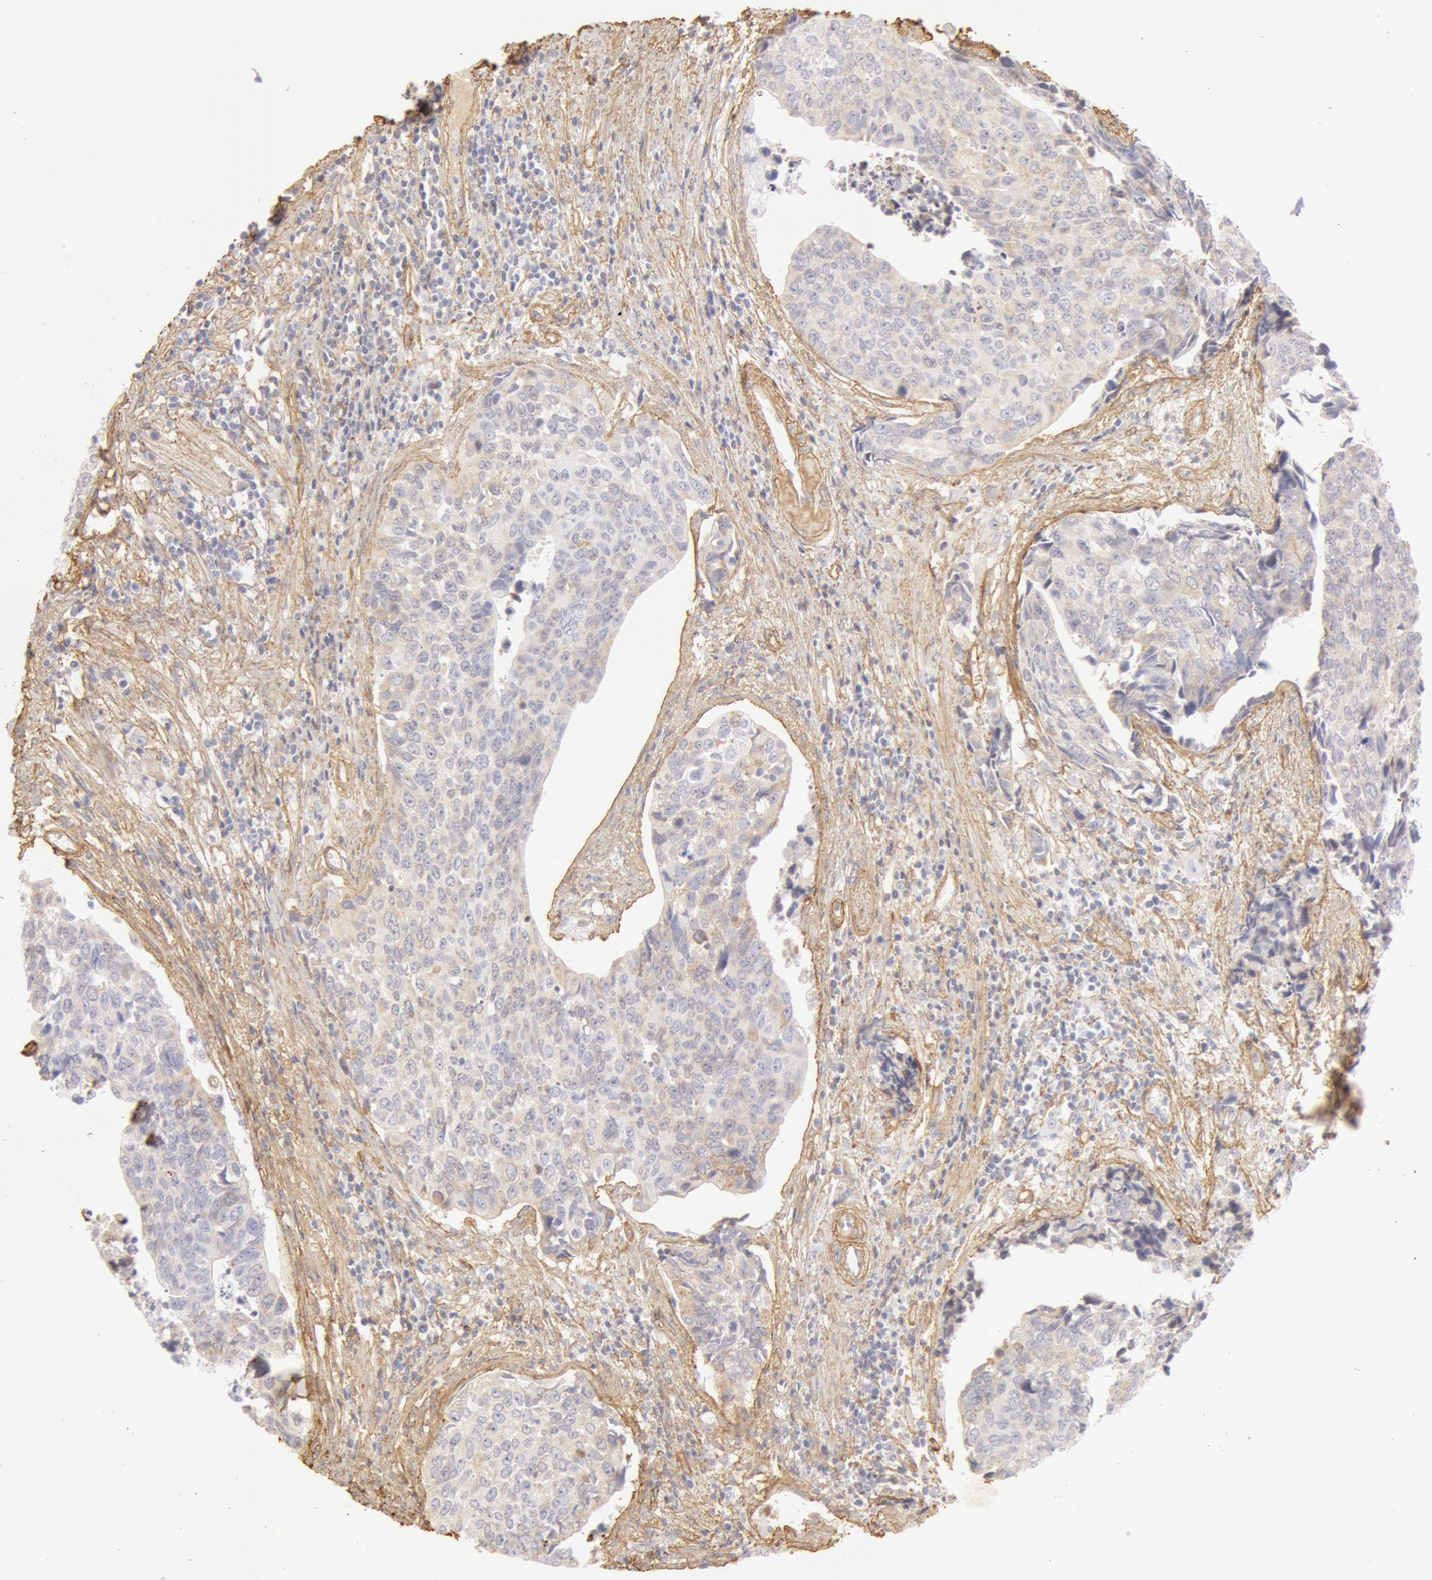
{"staining": {"intensity": "negative", "quantity": "none", "location": "none"}, "tissue": "urothelial cancer", "cell_type": "Tumor cells", "image_type": "cancer", "snomed": [{"axis": "morphology", "description": "Urothelial carcinoma, High grade"}, {"axis": "topography", "description": "Urinary bladder"}], "caption": "Urothelial carcinoma (high-grade) stained for a protein using IHC demonstrates no expression tumor cells.", "gene": "COL4A1", "patient": {"sex": "male", "age": 81}}